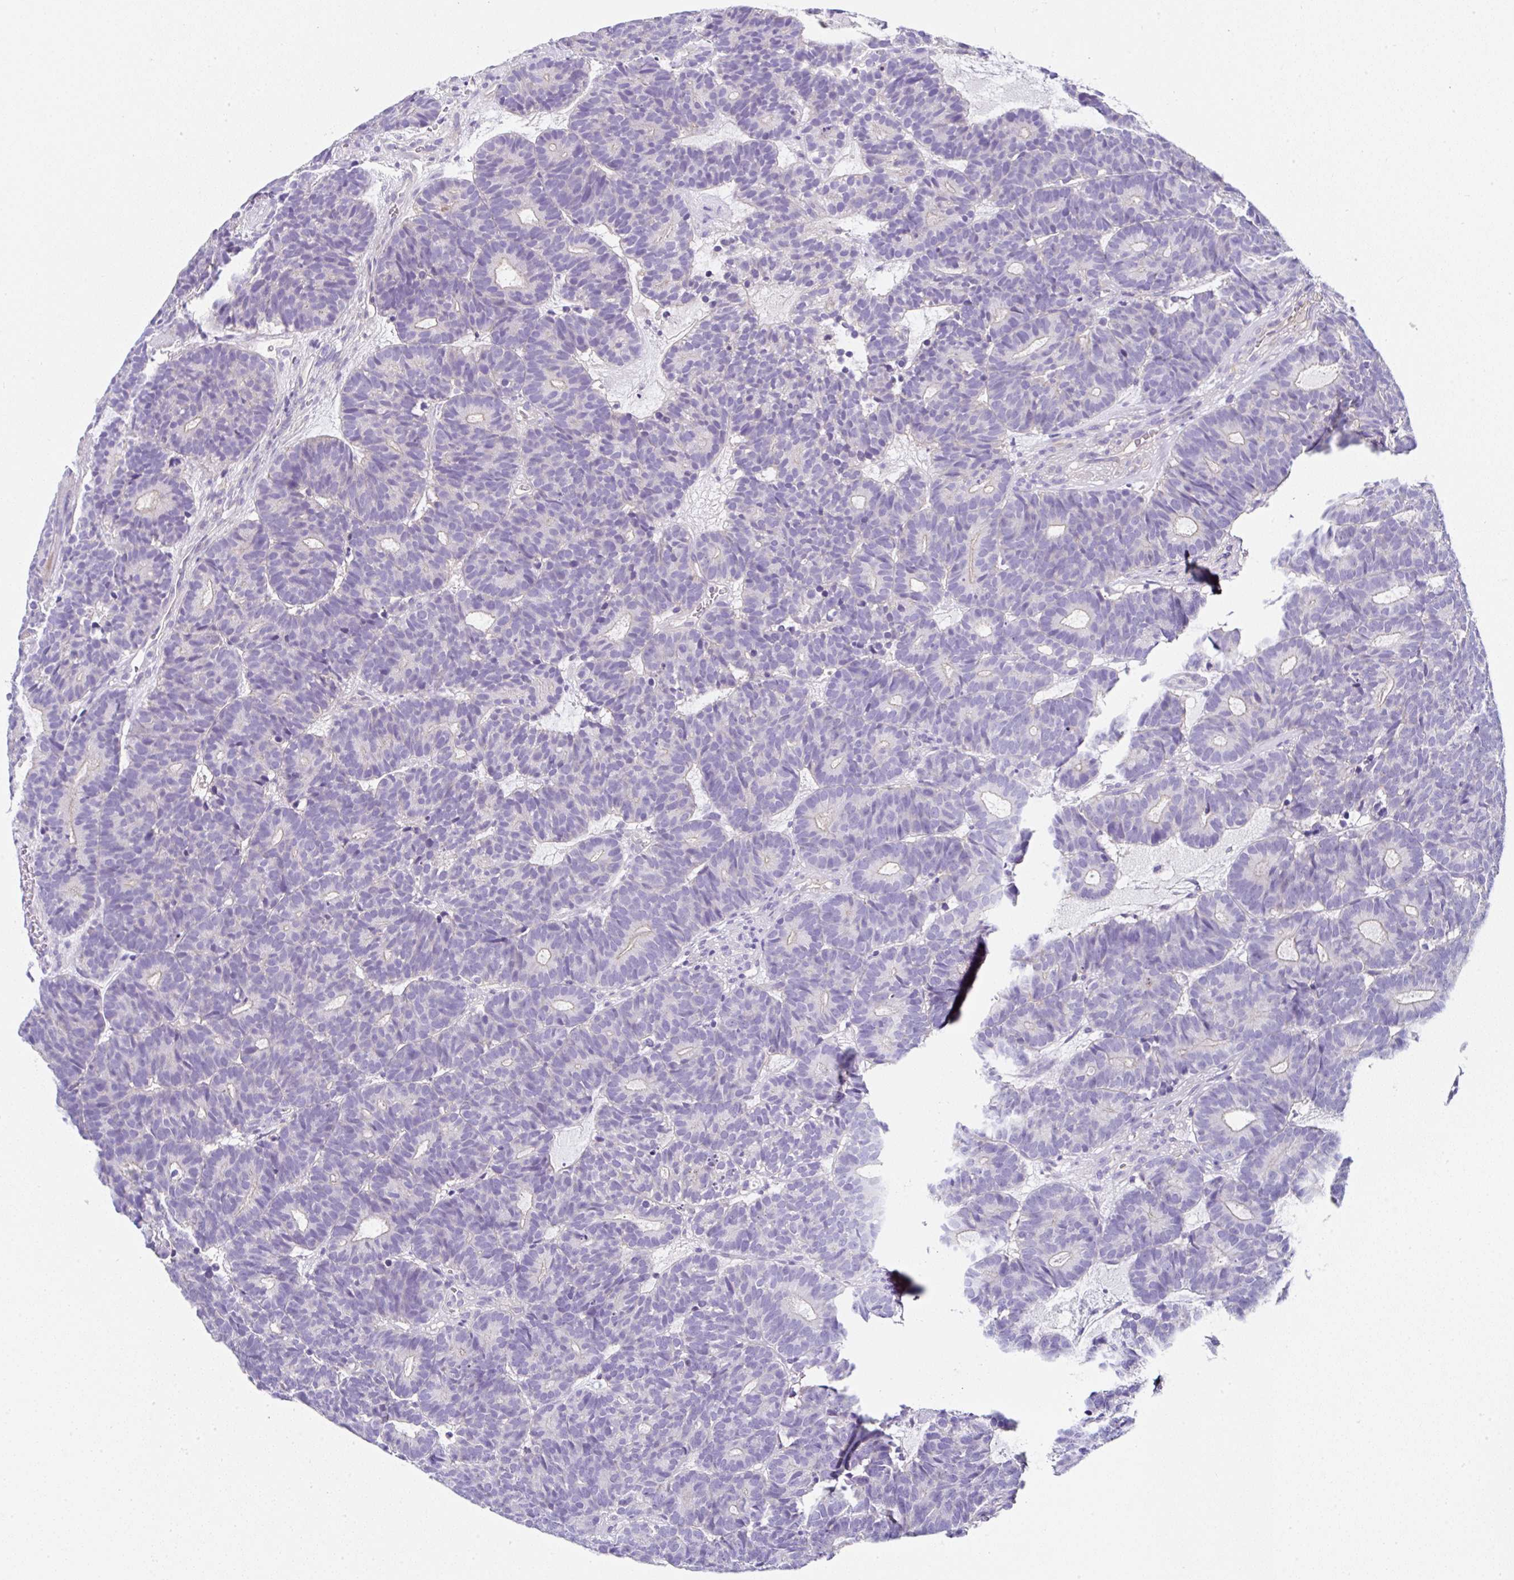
{"staining": {"intensity": "negative", "quantity": "none", "location": "none"}, "tissue": "head and neck cancer", "cell_type": "Tumor cells", "image_type": "cancer", "snomed": [{"axis": "morphology", "description": "Adenocarcinoma, NOS"}, {"axis": "topography", "description": "Head-Neck"}], "caption": "Human head and neck cancer stained for a protein using IHC shows no positivity in tumor cells.", "gene": "PPFIA4", "patient": {"sex": "female", "age": 81}}